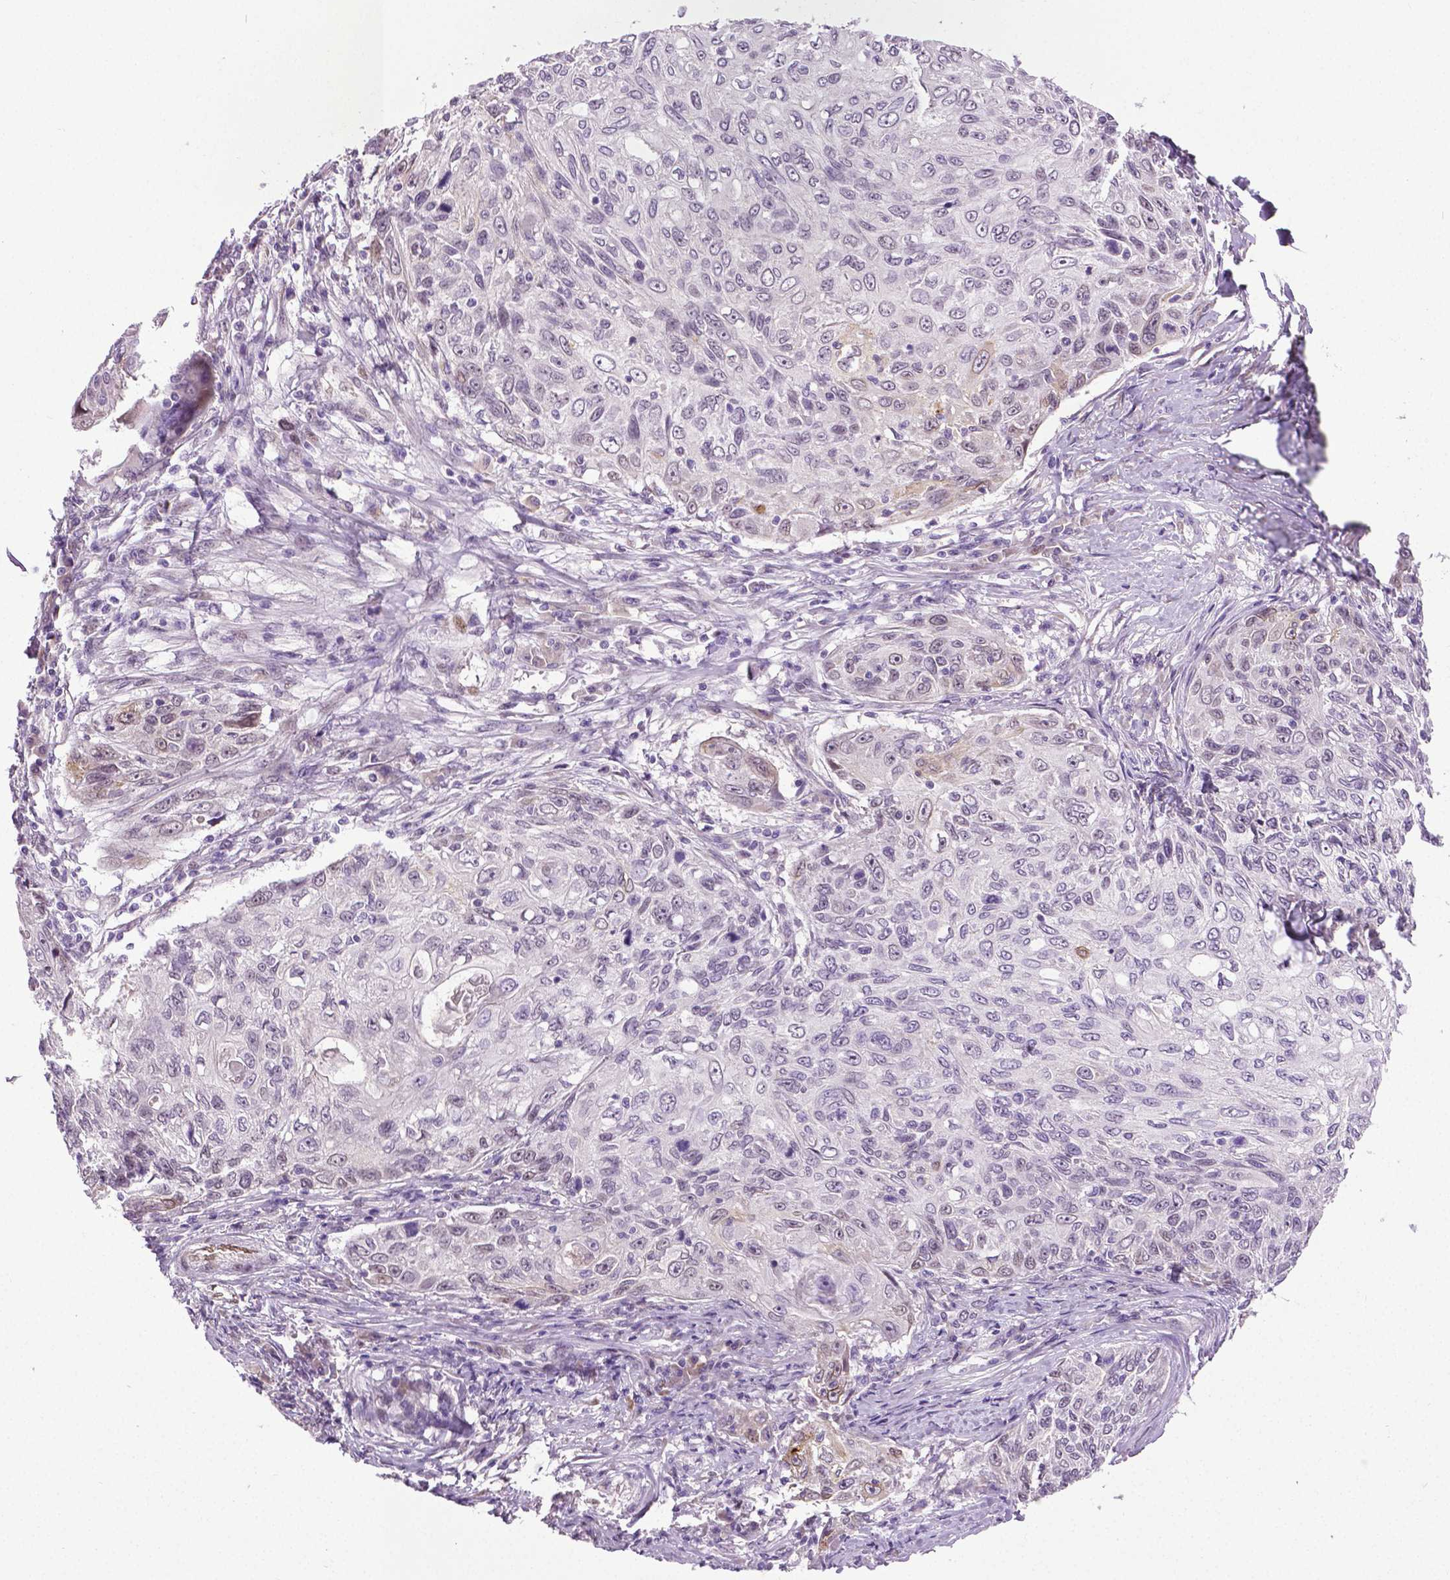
{"staining": {"intensity": "negative", "quantity": "none", "location": "none"}, "tissue": "skin cancer", "cell_type": "Tumor cells", "image_type": "cancer", "snomed": [{"axis": "morphology", "description": "Squamous cell carcinoma, NOS"}, {"axis": "topography", "description": "Skin"}], "caption": "Immunohistochemistry of skin cancer (squamous cell carcinoma) exhibits no staining in tumor cells. Nuclei are stained in blue.", "gene": "PTGER3", "patient": {"sex": "male", "age": 92}}